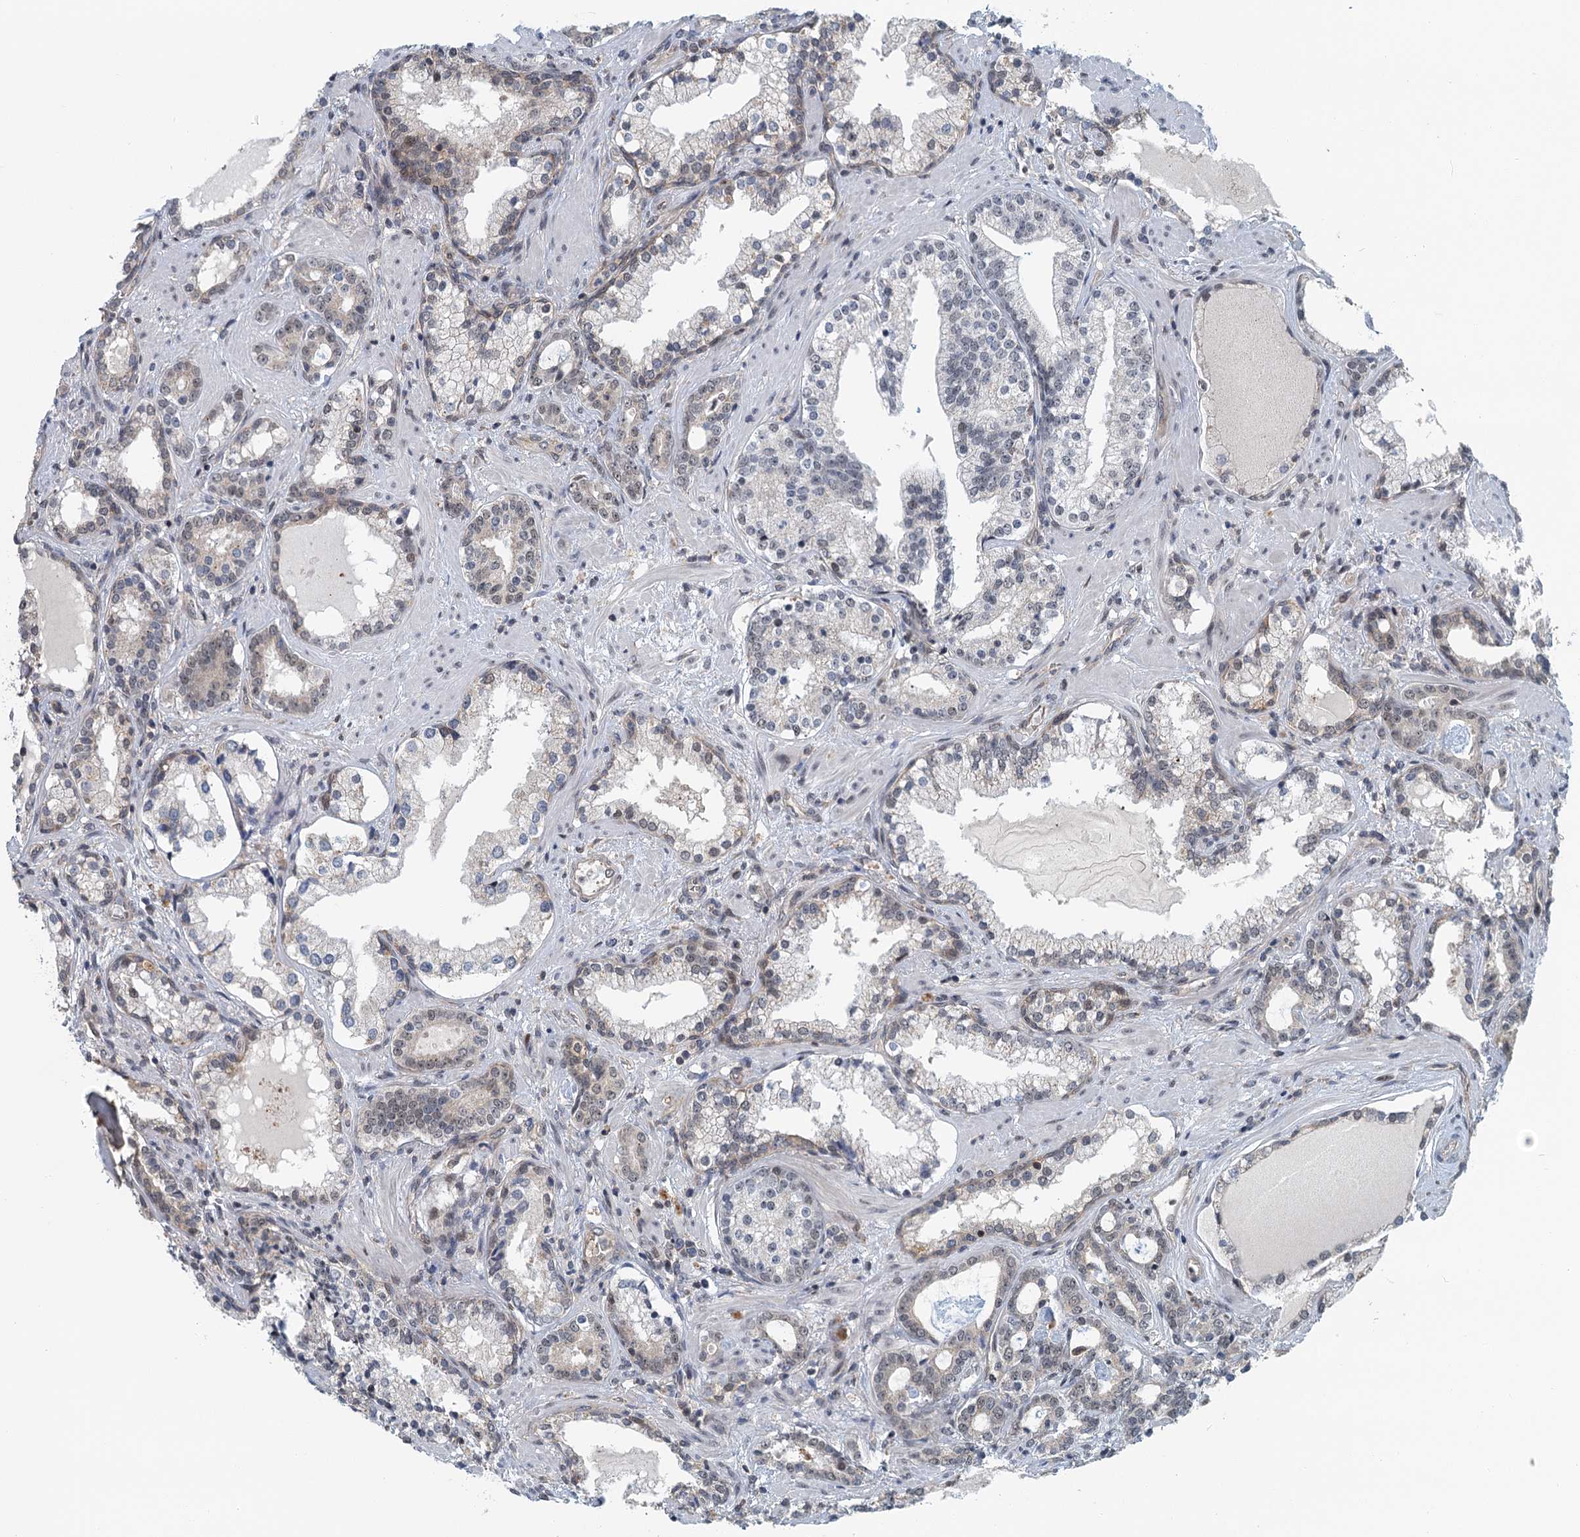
{"staining": {"intensity": "weak", "quantity": "<25%", "location": "nuclear"}, "tissue": "prostate cancer", "cell_type": "Tumor cells", "image_type": "cancer", "snomed": [{"axis": "morphology", "description": "Adenocarcinoma, High grade"}, {"axis": "topography", "description": "Prostate"}], "caption": "A histopathology image of prostate cancer (adenocarcinoma (high-grade)) stained for a protein shows no brown staining in tumor cells. (DAB (3,3'-diaminobenzidine) immunohistochemistry (IHC), high magnification).", "gene": "TAS2R42", "patient": {"sex": "male", "age": 58}}